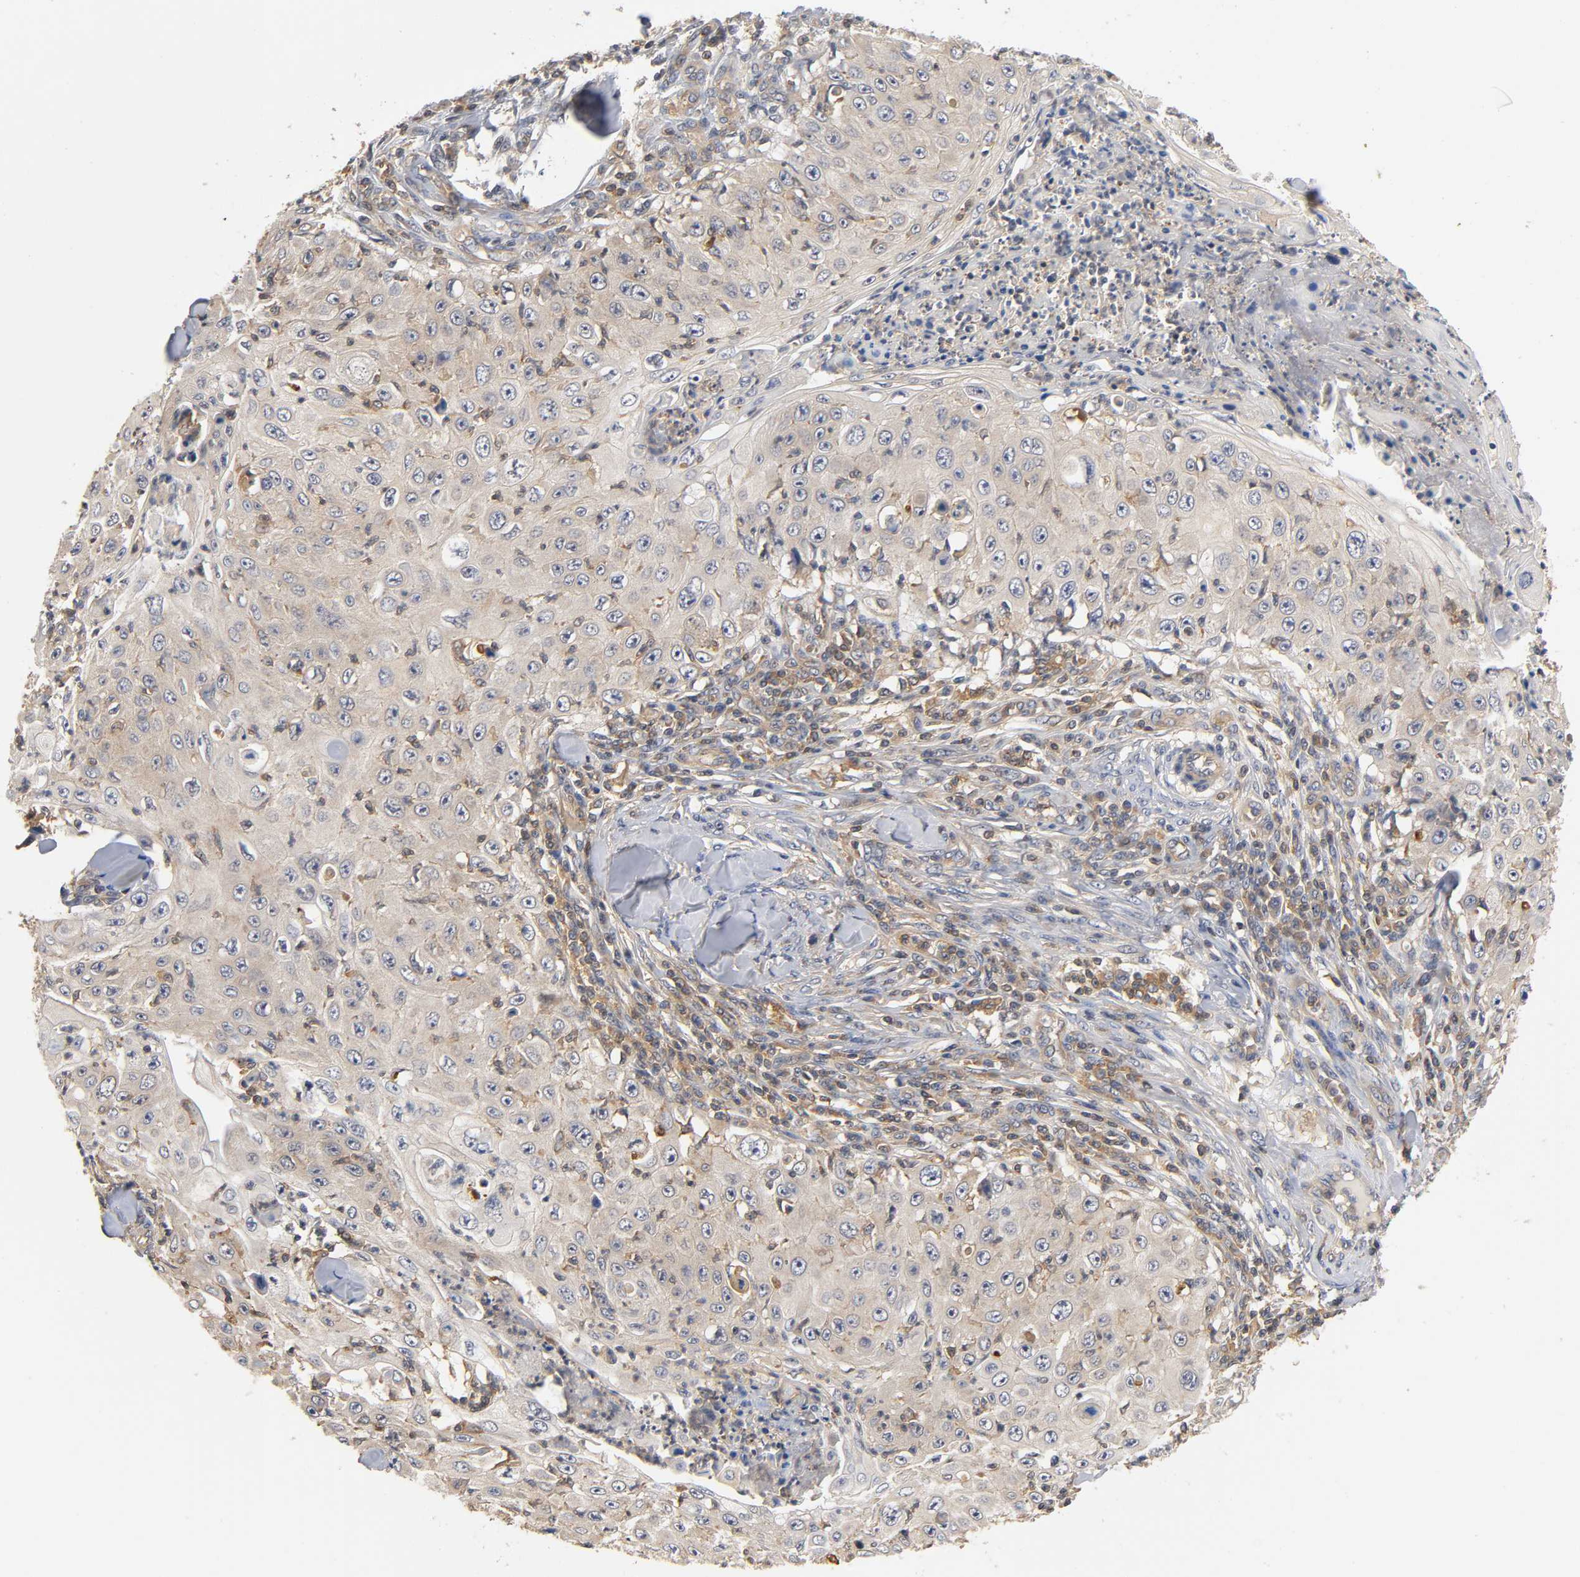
{"staining": {"intensity": "weak", "quantity": ">75%", "location": "cytoplasmic/membranous"}, "tissue": "skin cancer", "cell_type": "Tumor cells", "image_type": "cancer", "snomed": [{"axis": "morphology", "description": "Squamous cell carcinoma, NOS"}, {"axis": "topography", "description": "Skin"}], "caption": "A brown stain shows weak cytoplasmic/membranous staining of a protein in squamous cell carcinoma (skin) tumor cells.", "gene": "ACTR2", "patient": {"sex": "male", "age": 86}}